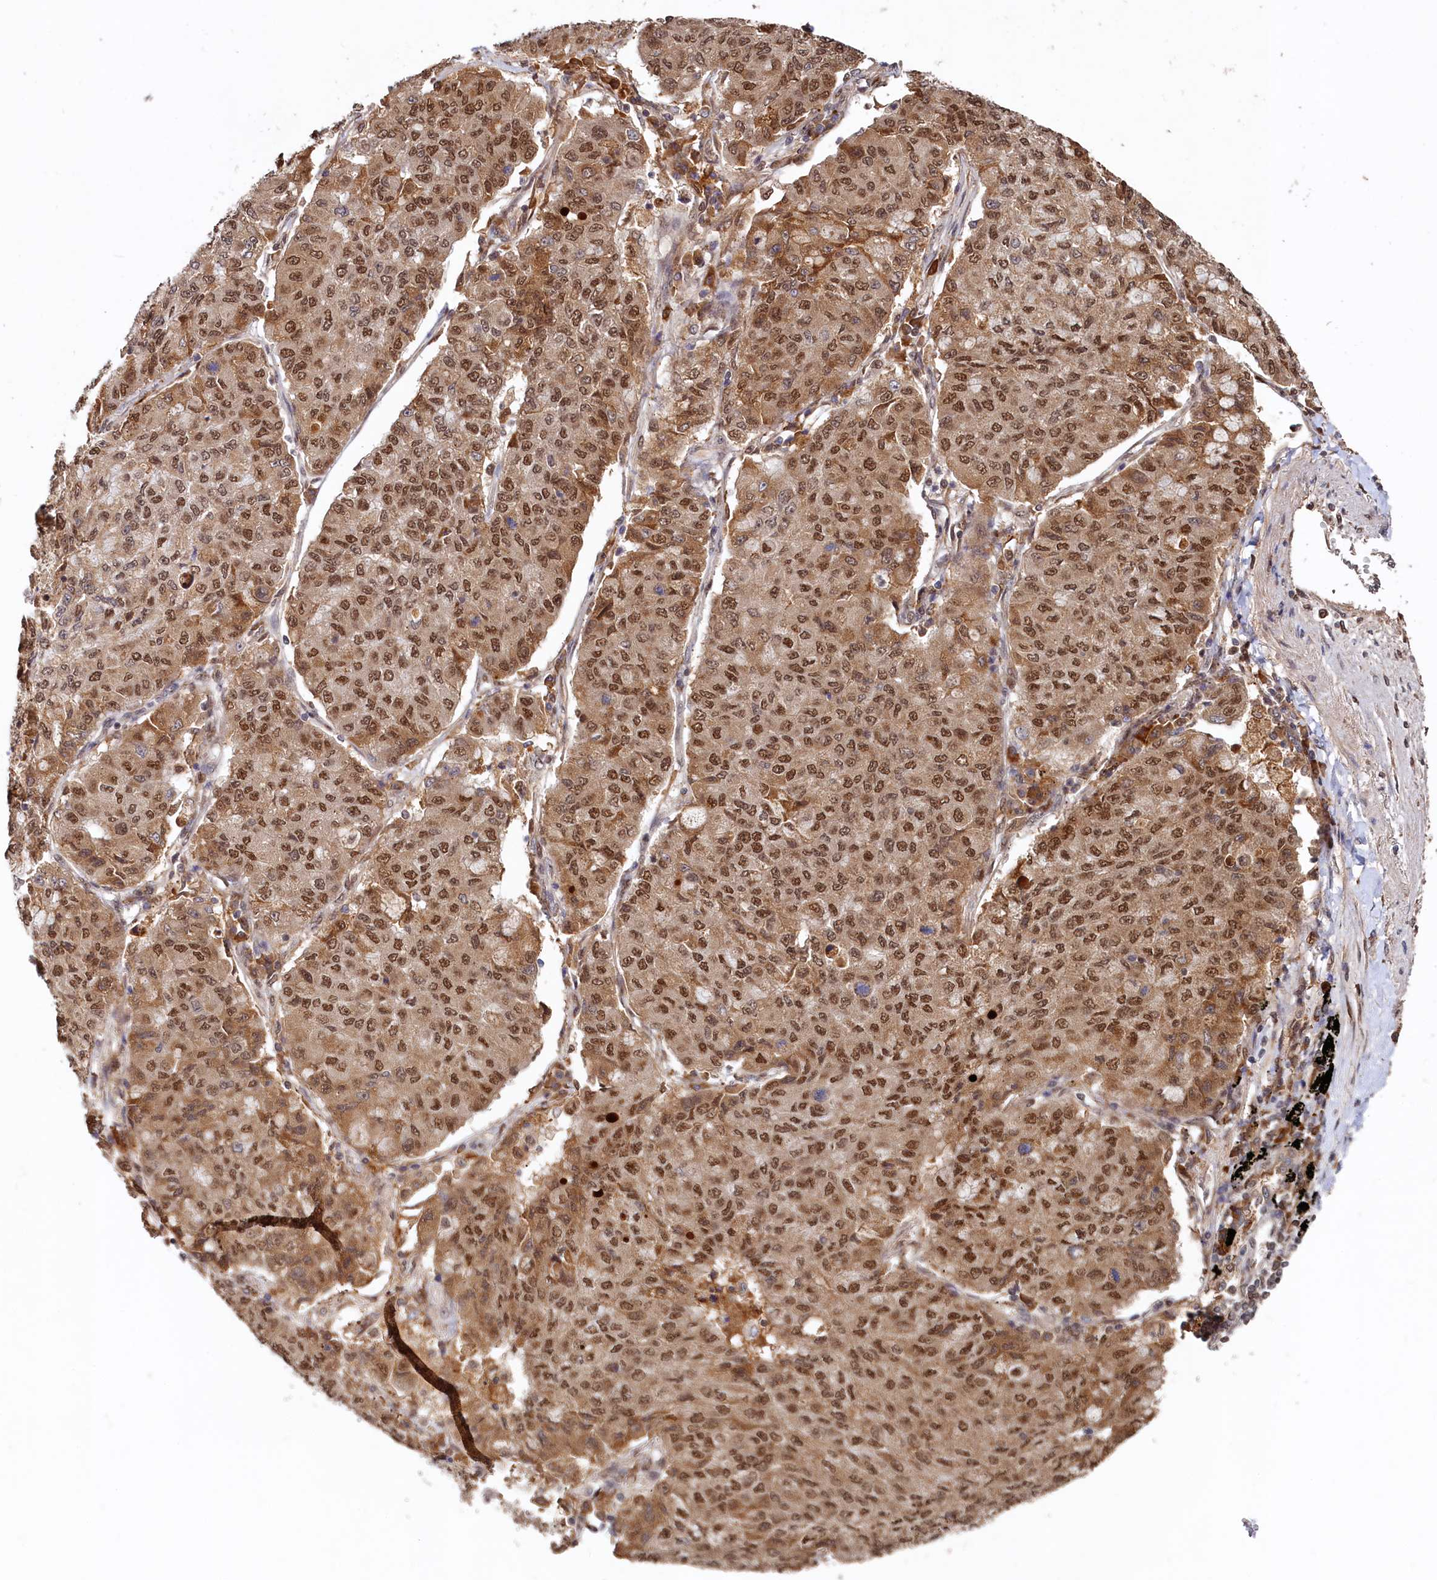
{"staining": {"intensity": "moderate", "quantity": ">75%", "location": "cytoplasmic/membranous,nuclear"}, "tissue": "lung cancer", "cell_type": "Tumor cells", "image_type": "cancer", "snomed": [{"axis": "morphology", "description": "Squamous cell carcinoma, NOS"}, {"axis": "topography", "description": "Lung"}], "caption": "Protein staining by immunohistochemistry exhibits moderate cytoplasmic/membranous and nuclear expression in about >75% of tumor cells in lung cancer (squamous cell carcinoma).", "gene": "TRAPPC4", "patient": {"sex": "male", "age": 74}}